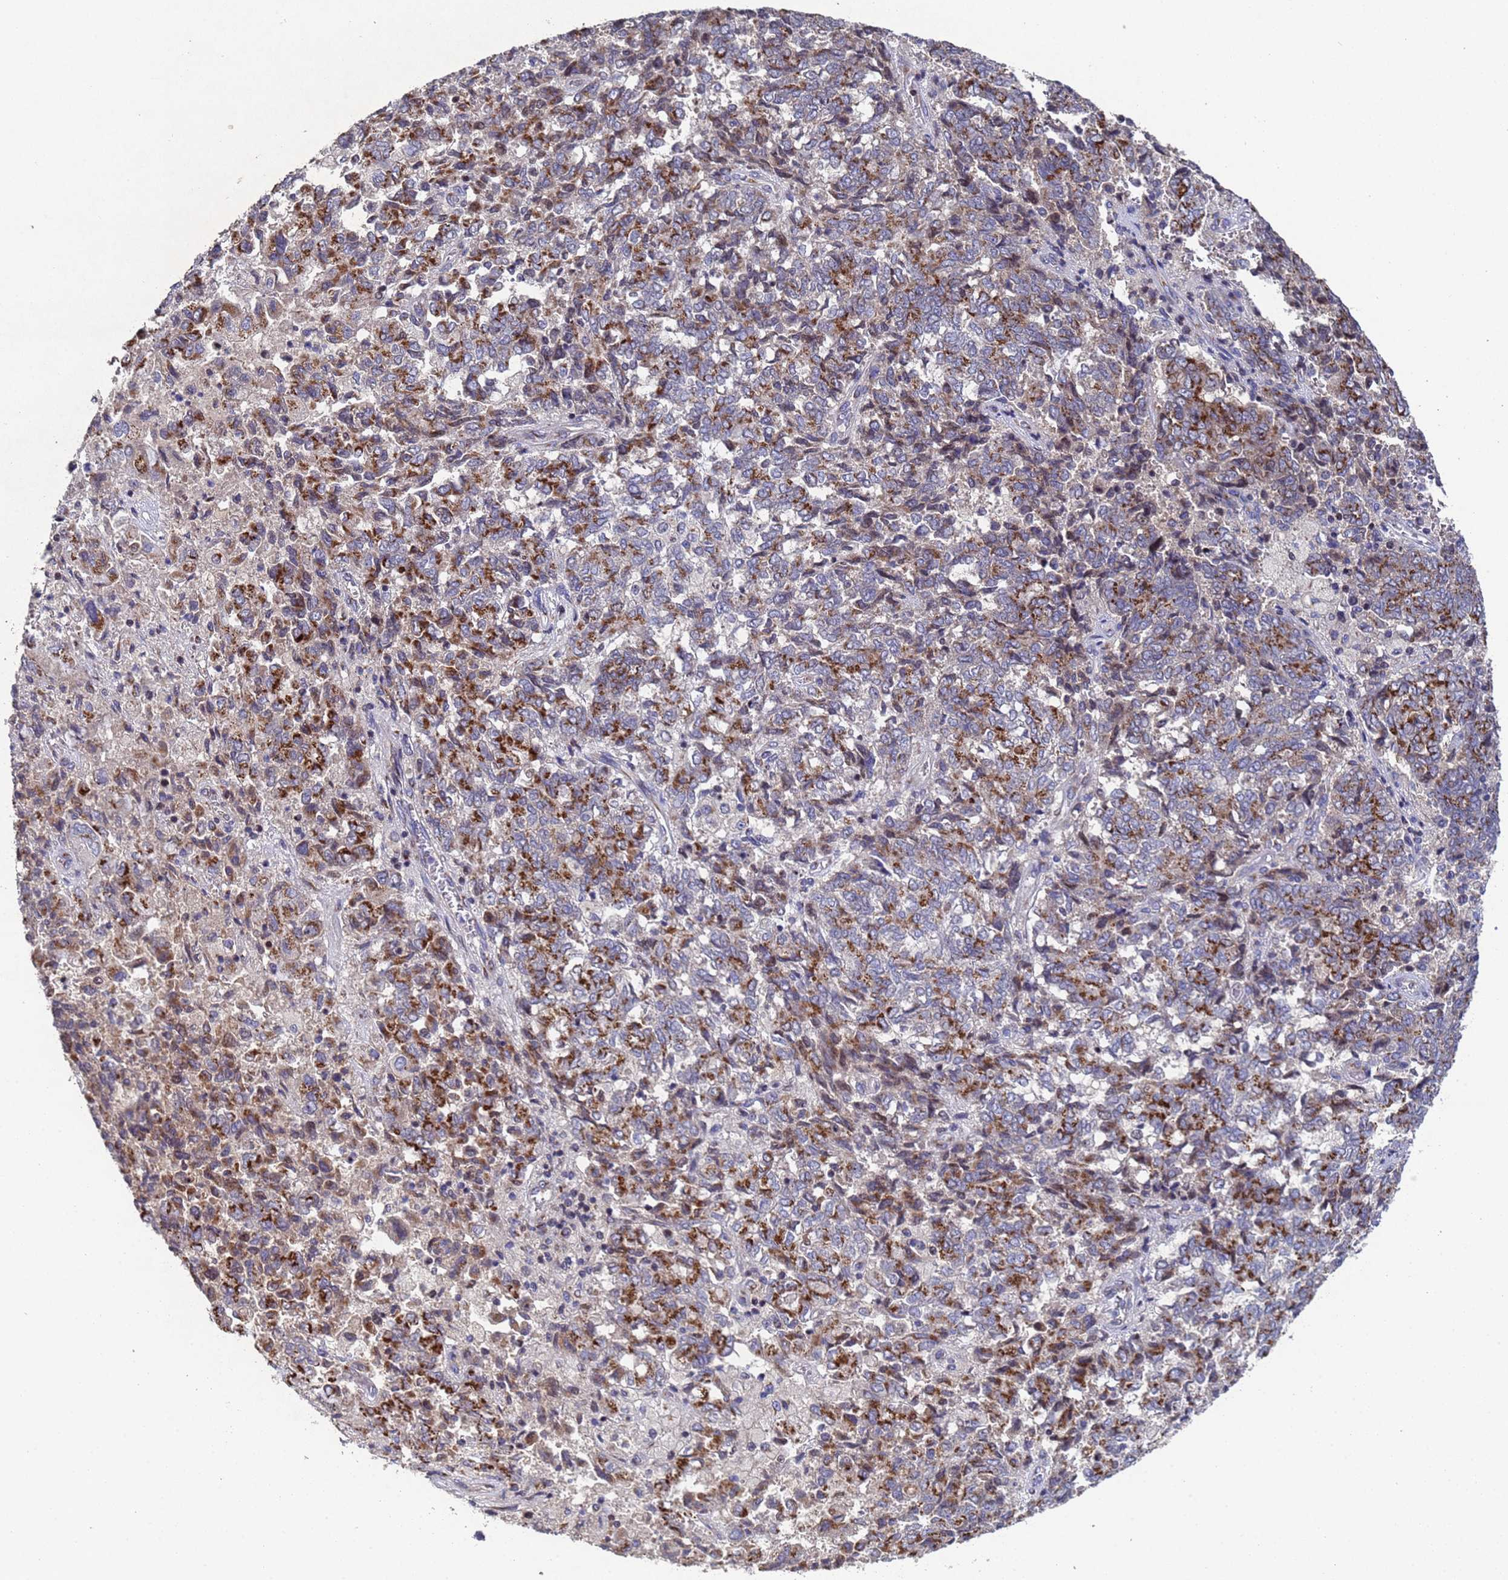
{"staining": {"intensity": "moderate", "quantity": "25%-75%", "location": "cytoplasmic/membranous"}, "tissue": "endometrial cancer", "cell_type": "Tumor cells", "image_type": "cancer", "snomed": [{"axis": "morphology", "description": "Adenocarcinoma, NOS"}, {"axis": "topography", "description": "Endometrium"}], "caption": "Protein expression analysis of endometrial adenocarcinoma demonstrates moderate cytoplasmic/membranous staining in approximately 25%-75% of tumor cells.", "gene": "NSUN6", "patient": {"sex": "female", "age": 80}}